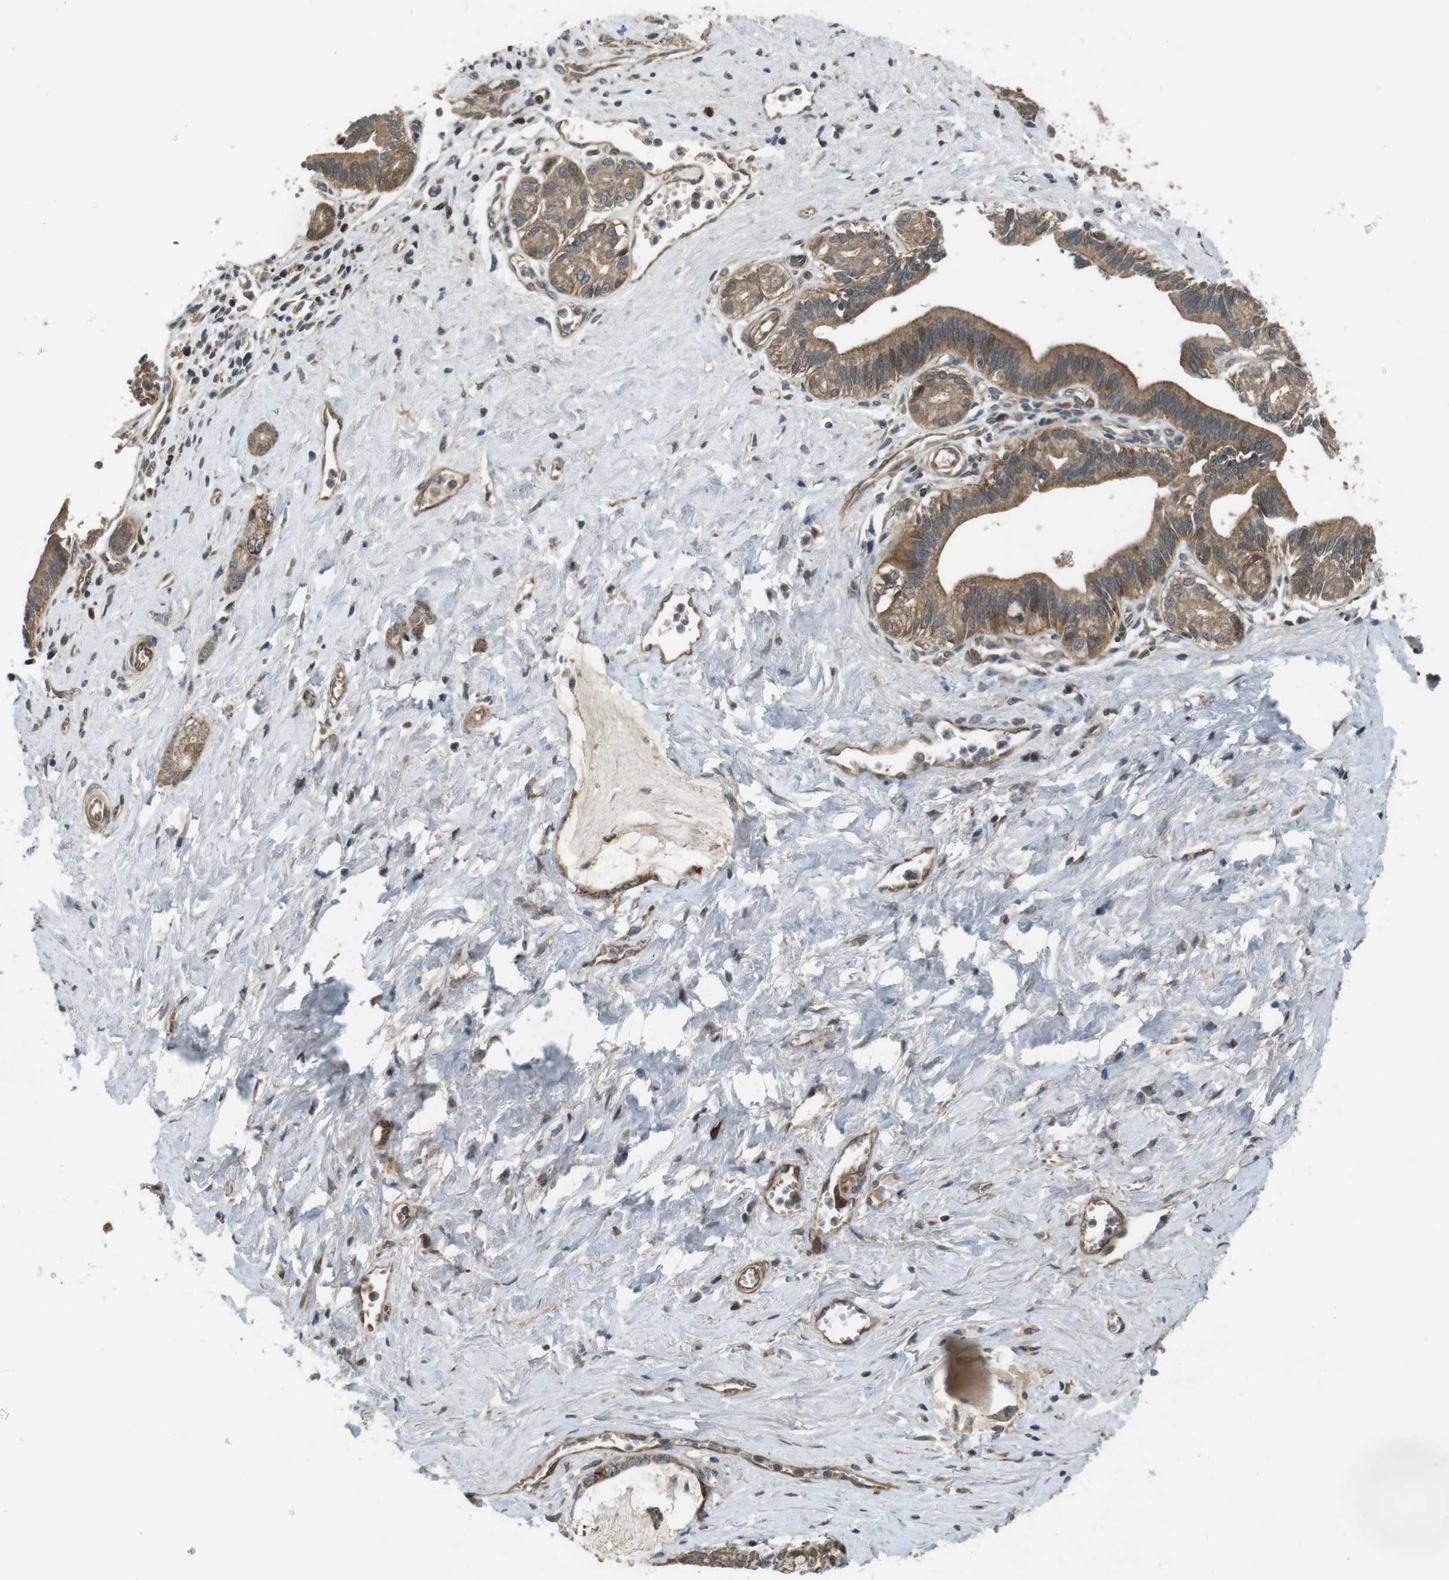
{"staining": {"intensity": "moderate", "quantity": ">75%", "location": "cytoplasmic/membranous"}, "tissue": "pancreatic cancer", "cell_type": "Tumor cells", "image_type": "cancer", "snomed": [{"axis": "morphology", "description": "Adenocarcinoma, NOS"}, {"axis": "topography", "description": "Pancreas"}], "caption": "Pancreatic cancer (adenocarcinoma) stained with a brown dye exhibits moderate cytoplasmic/membranous positive expression in approximately >75% of tumor cells.", "gene": "IFFO2", "patient": {"sex": "female", "age": 73}}